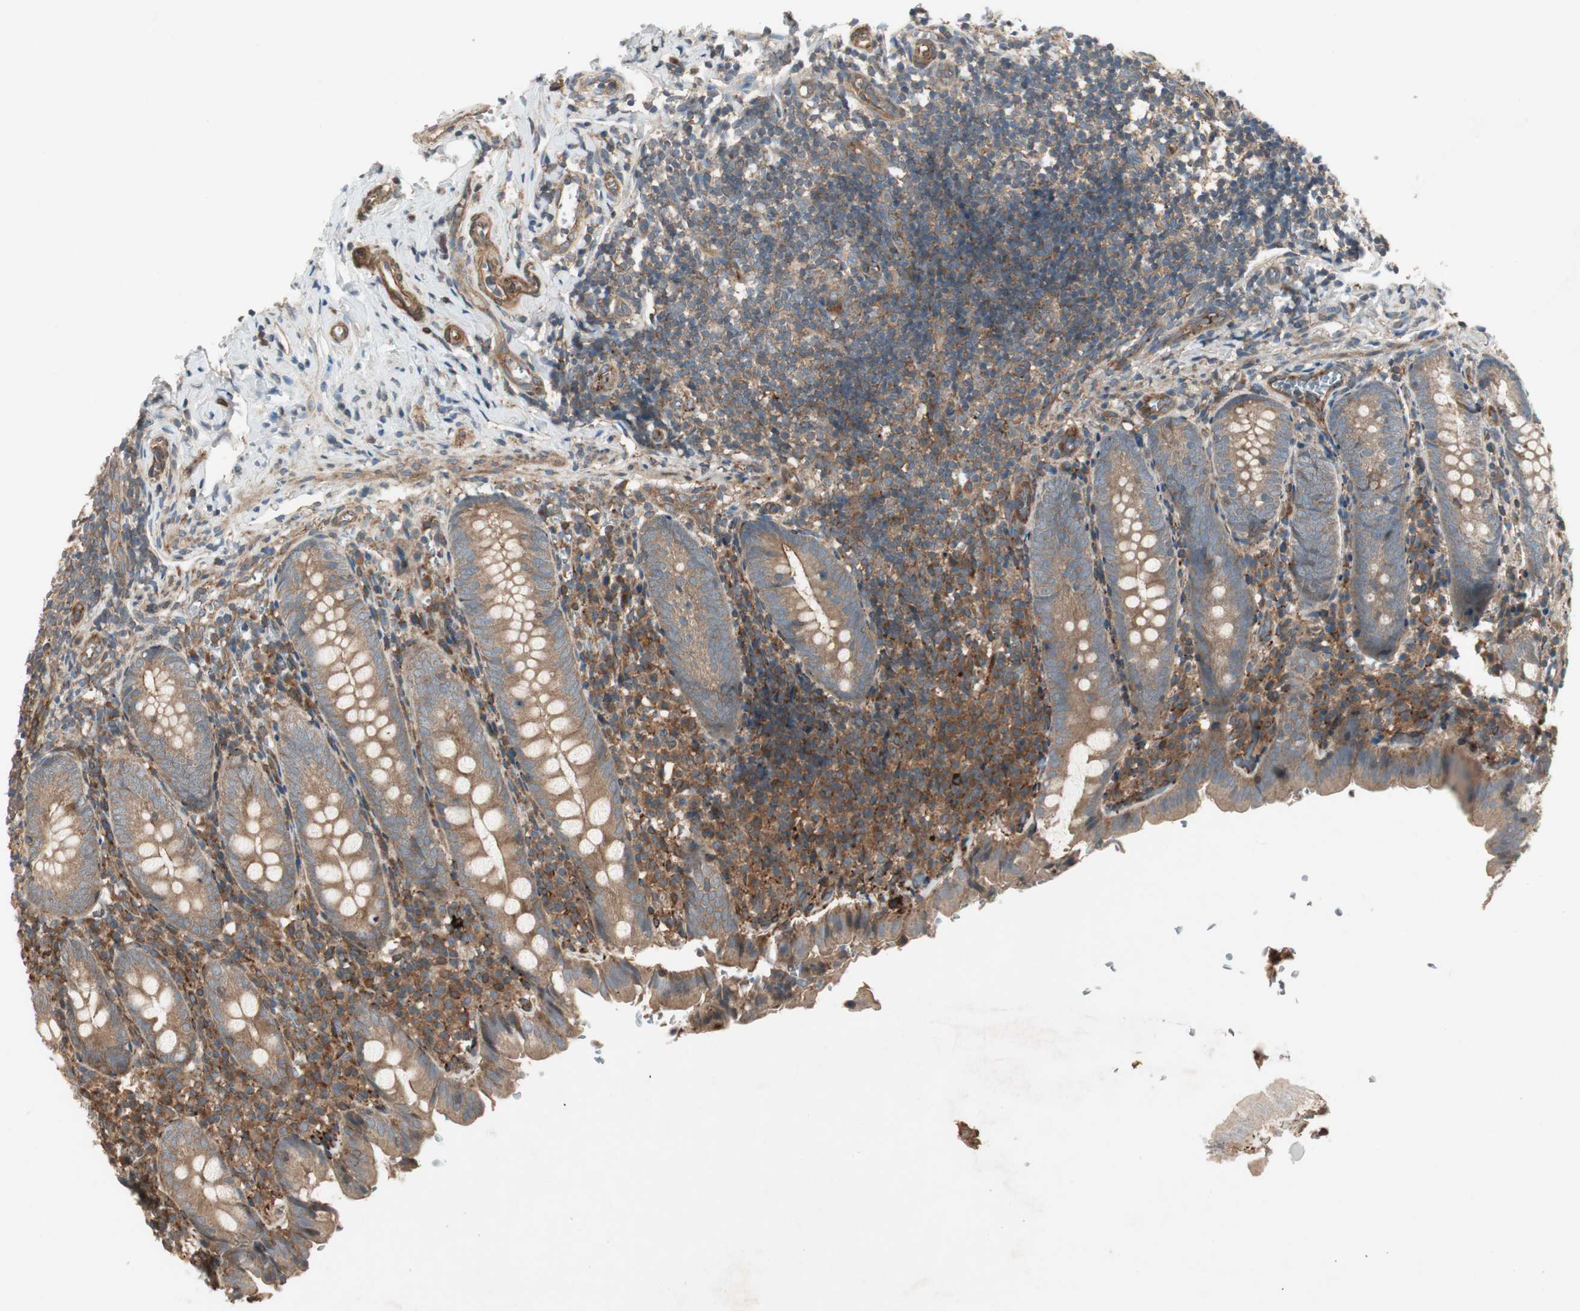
{"staining": {"intensity": "weak", "quantity": ">75%", "location": "cytoplasmic/membranous"}, "tissue": "appendix", "cell_type": "Glandular cells", "image_type": "normal", "snomed": [{"axis": "morphology", "description": "Normal tissue, NOS"}, {"axis": "topography", "description": "Appendix"}], "caption": "Immunohistochemistry of unremarkable human appendix shows low levels of weak cytoplasmic/membranous expression in approximately >75% of glandular cells.", "gene": "PRKG1", "patient": {"sex": "female", "age": 10}}